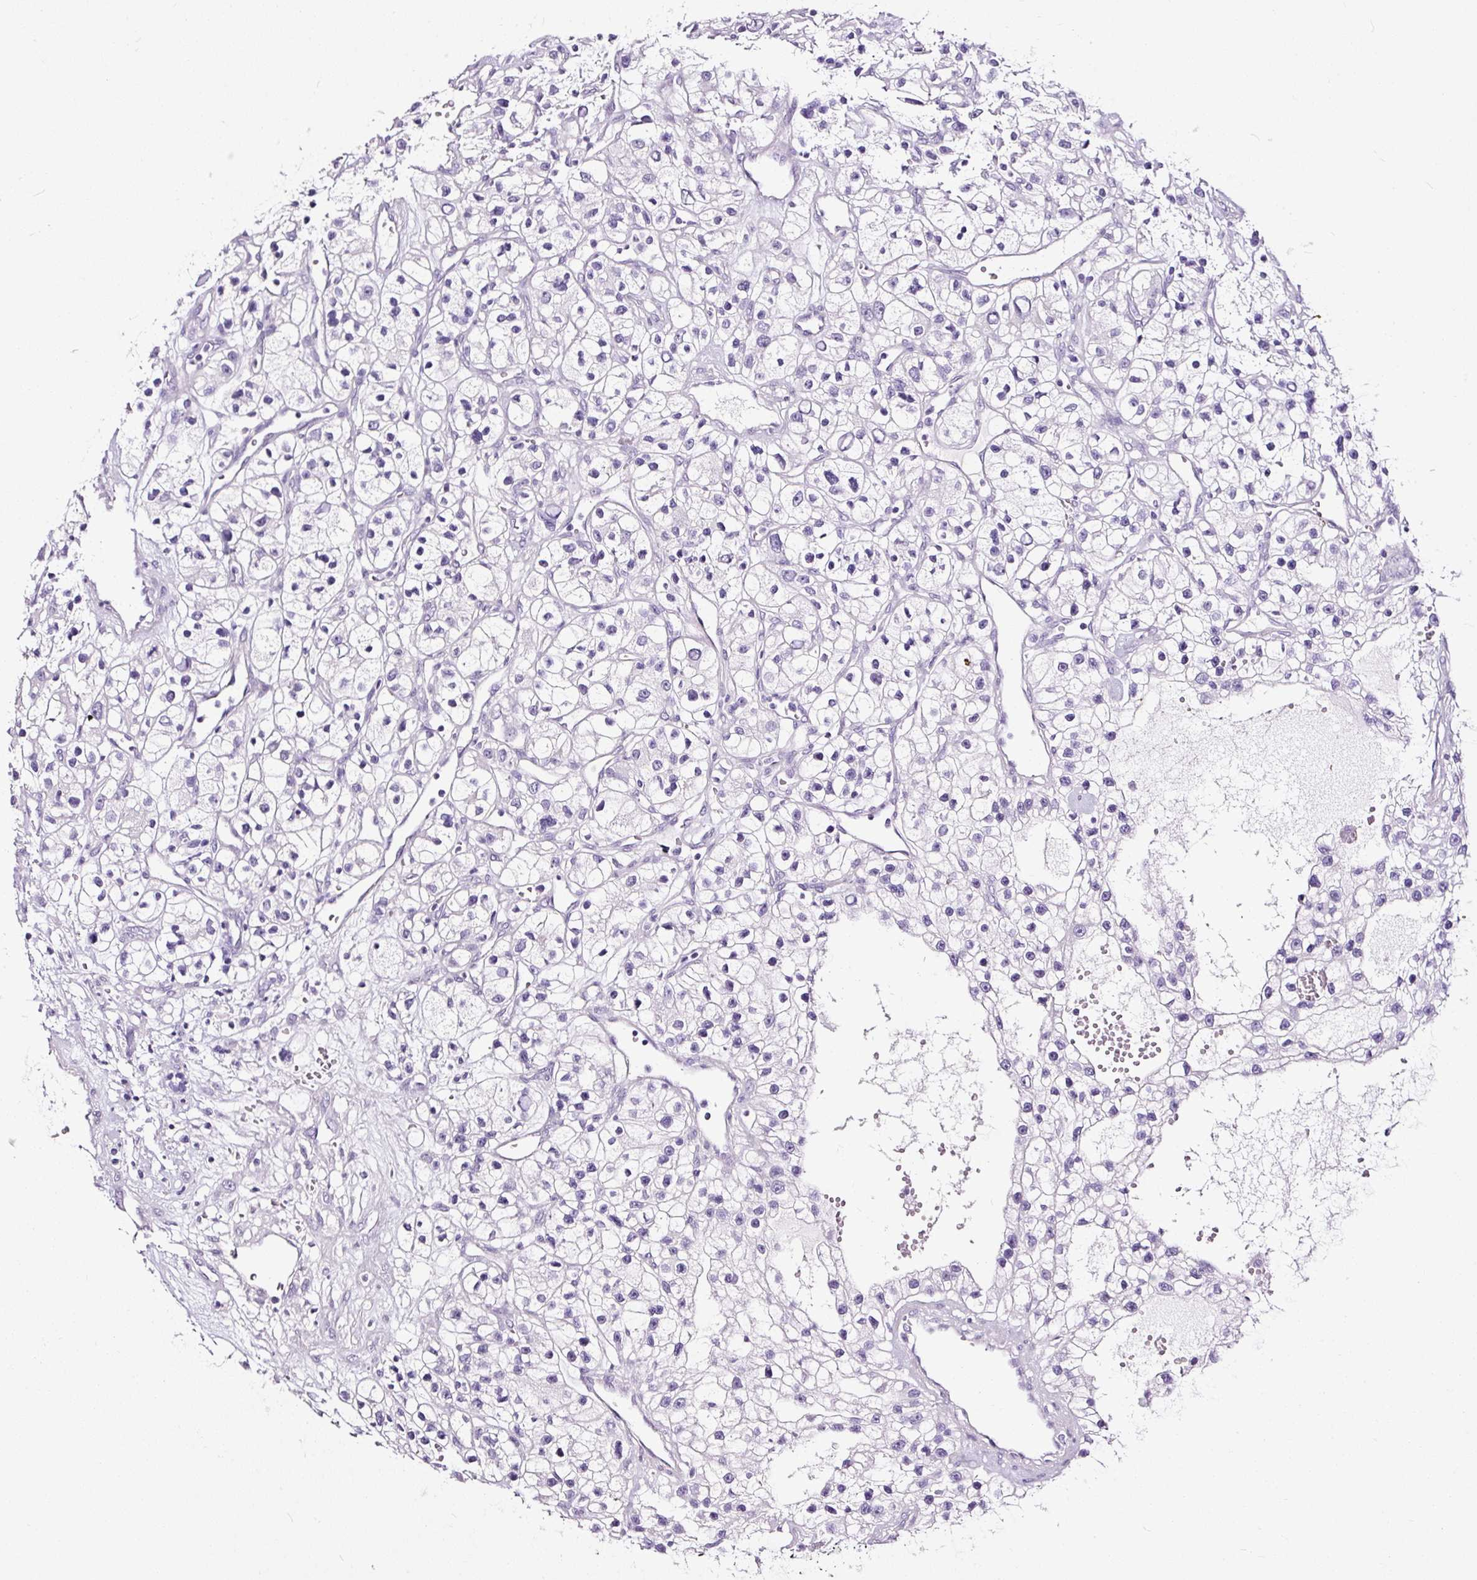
{"staining": {"intensity": "negative", "quantity": "none", "location": "none"}, "tissue": "renal cancer", "cell_type": "Tumor cells", "image_type": "cancer", "snomed": [{"axis": "morphology", "description": "Adenocarcinoma, NOS"}, {"axis": "topography", "description": "Kidney"}], "caption": "This is a micrograph of immunohistochemistry (IHC) staining of adenocarcinoma (renal), which shows no expression in tumor cells.", "gene": "NPHS2", "patient": {"sex": "female", "age": 57}}